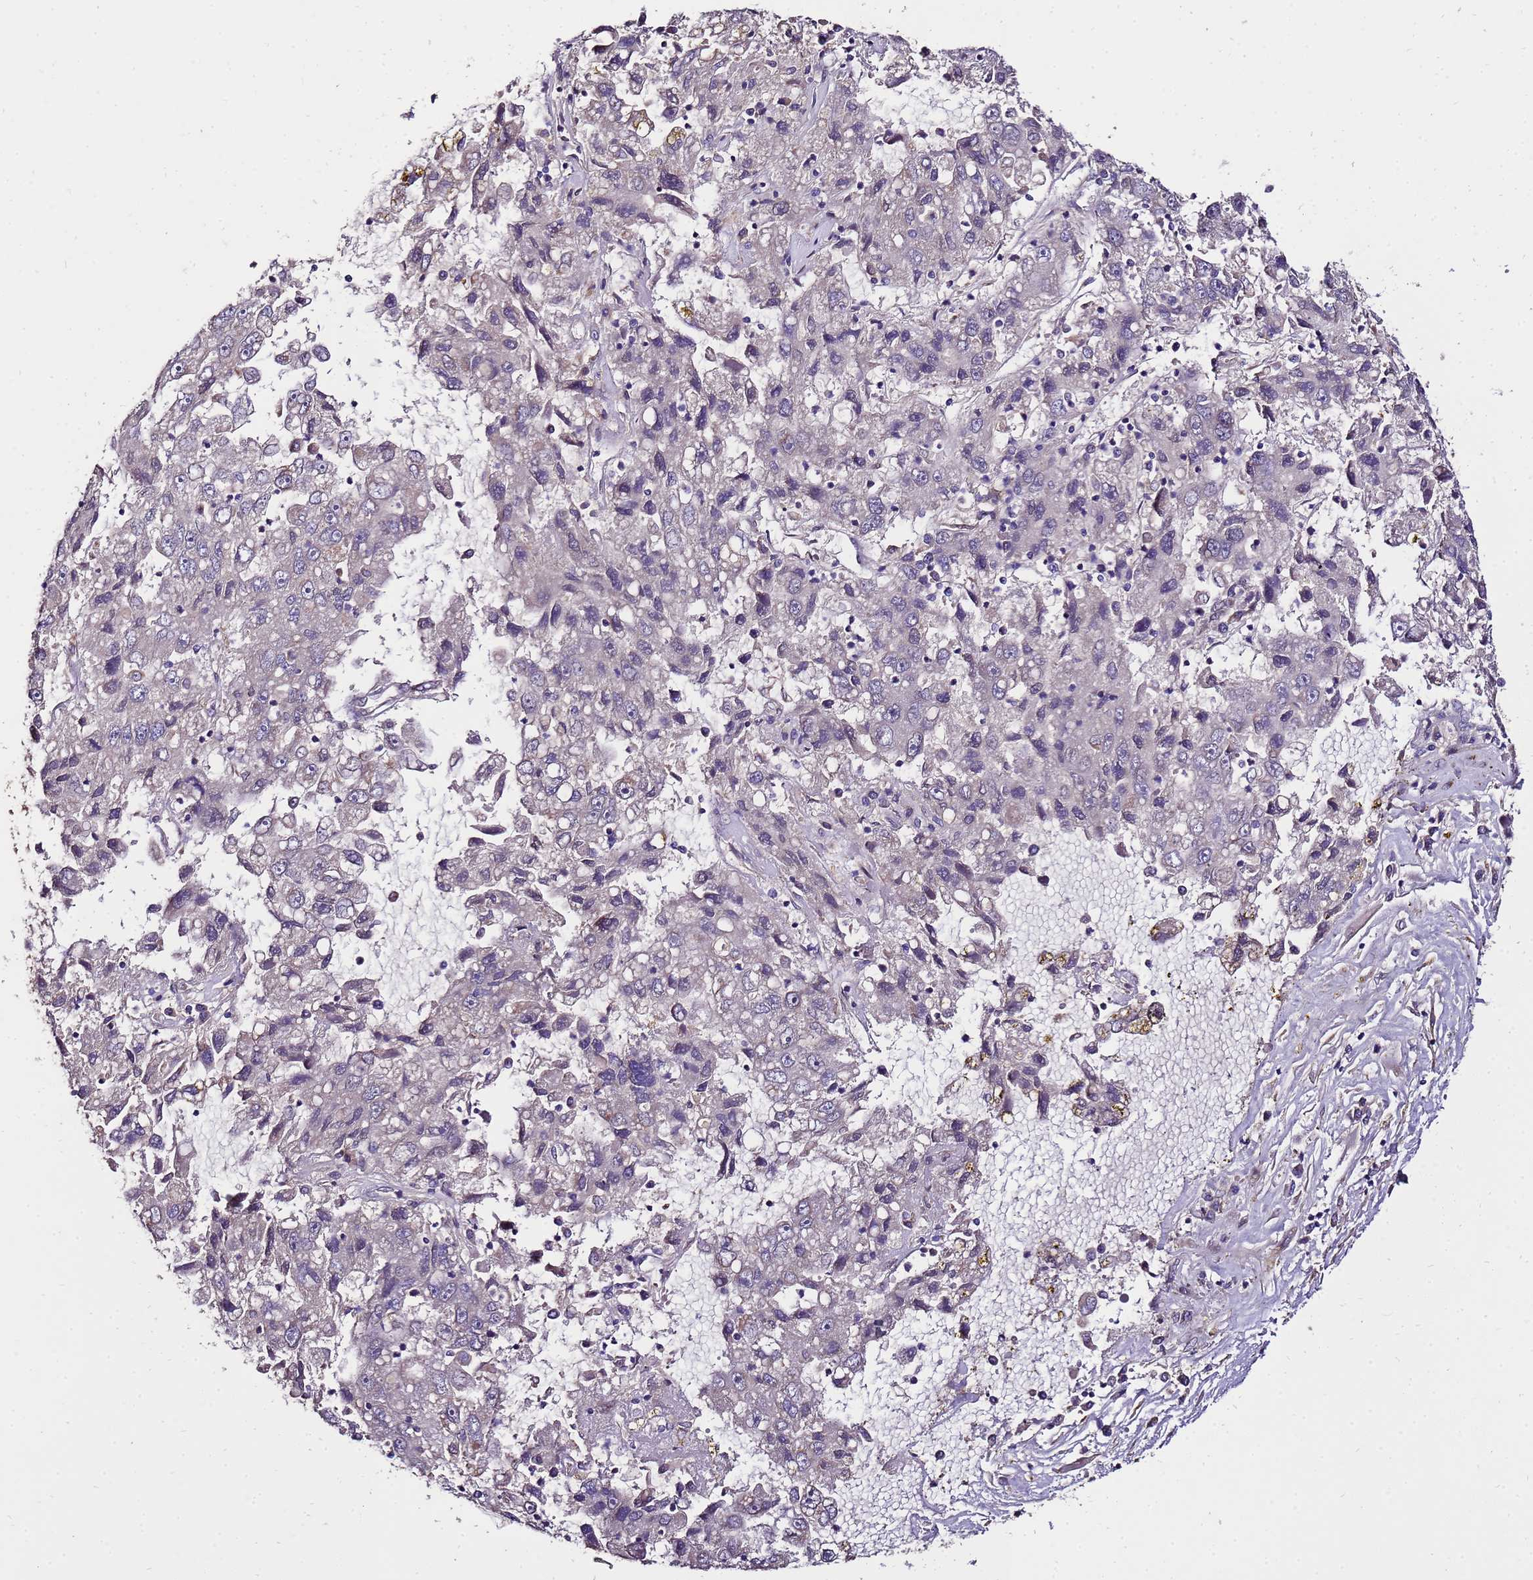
{"staining": {"intensity": "negative", "quantity": "none", "location": "none"}, "tissue": "liver cancer", "cell_type": "Tumor cells", "image_type": "cancer", "snomed": [{"axis": "morphology", "description": "Carcinoma, Hepatocellular, NOS"}, {"axis": "topography", "description": "Liver"}], "caption": "DAB immunohistochemical staining of liver cancer reveals no significant positivity in tumor cells.", "gene": "ZNF329", "patient": {"sex": "male", "age": 49}}